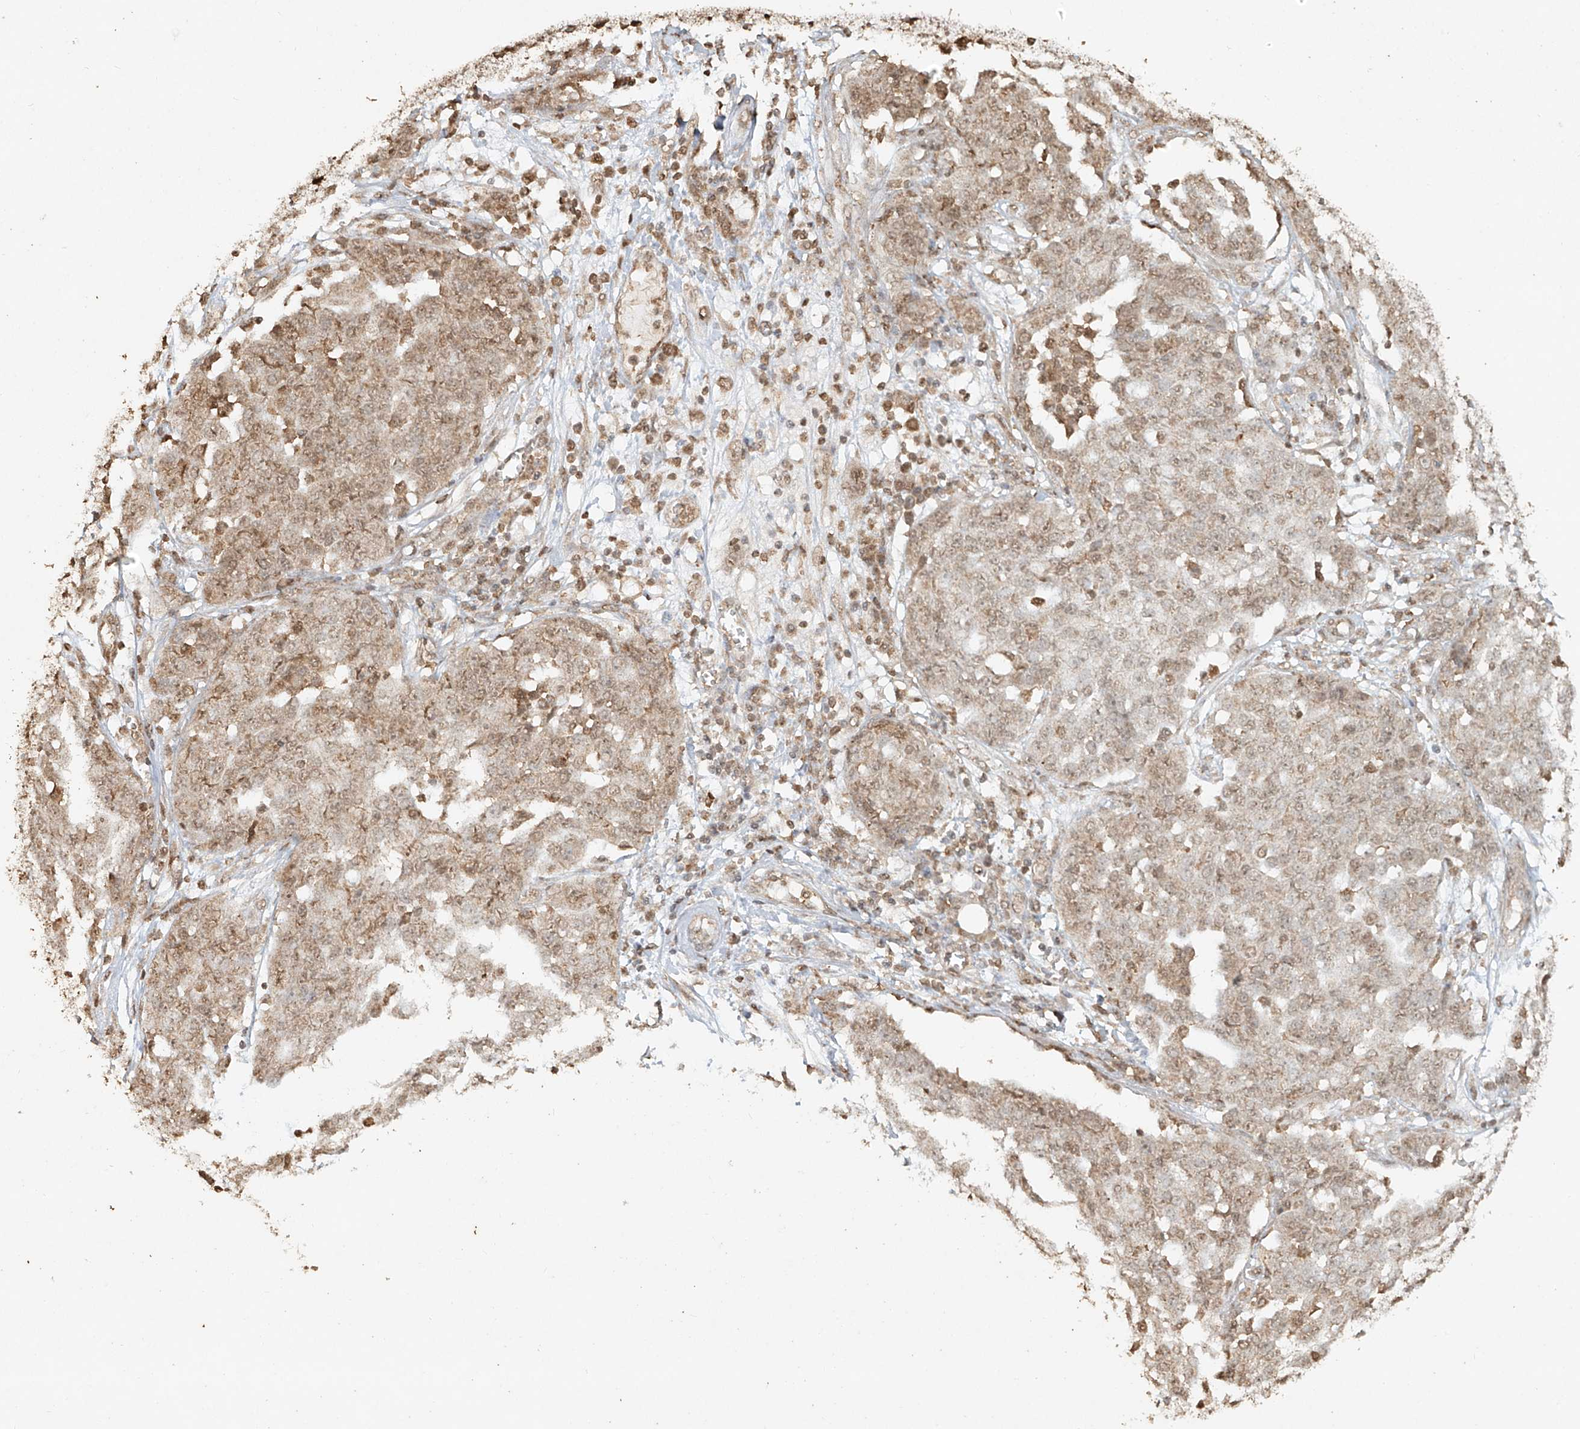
{"staining": {"intensity": "weak", "quantity": ">75%", "location": "cytoplasmic/membranous,nuclear"}, "tissue": "ovarian cancer", "cell_type": "Tumor cells", "image_type": "cancer", "snomed": [{"axis": "morphology", "description": "Cystadenocarcinoma, serous, NOS"}, {"axis": "topography", "description": "Soft tissue"}, {"axis": "topography", "description": "Ovary"}], "caption": "Ovarian serous cystadenocarcinoma stained with a protein marker exhibits weak staining in tumor cells.", "gene": "TIGAR", "patient": {"sex": "female", "age": 57}}